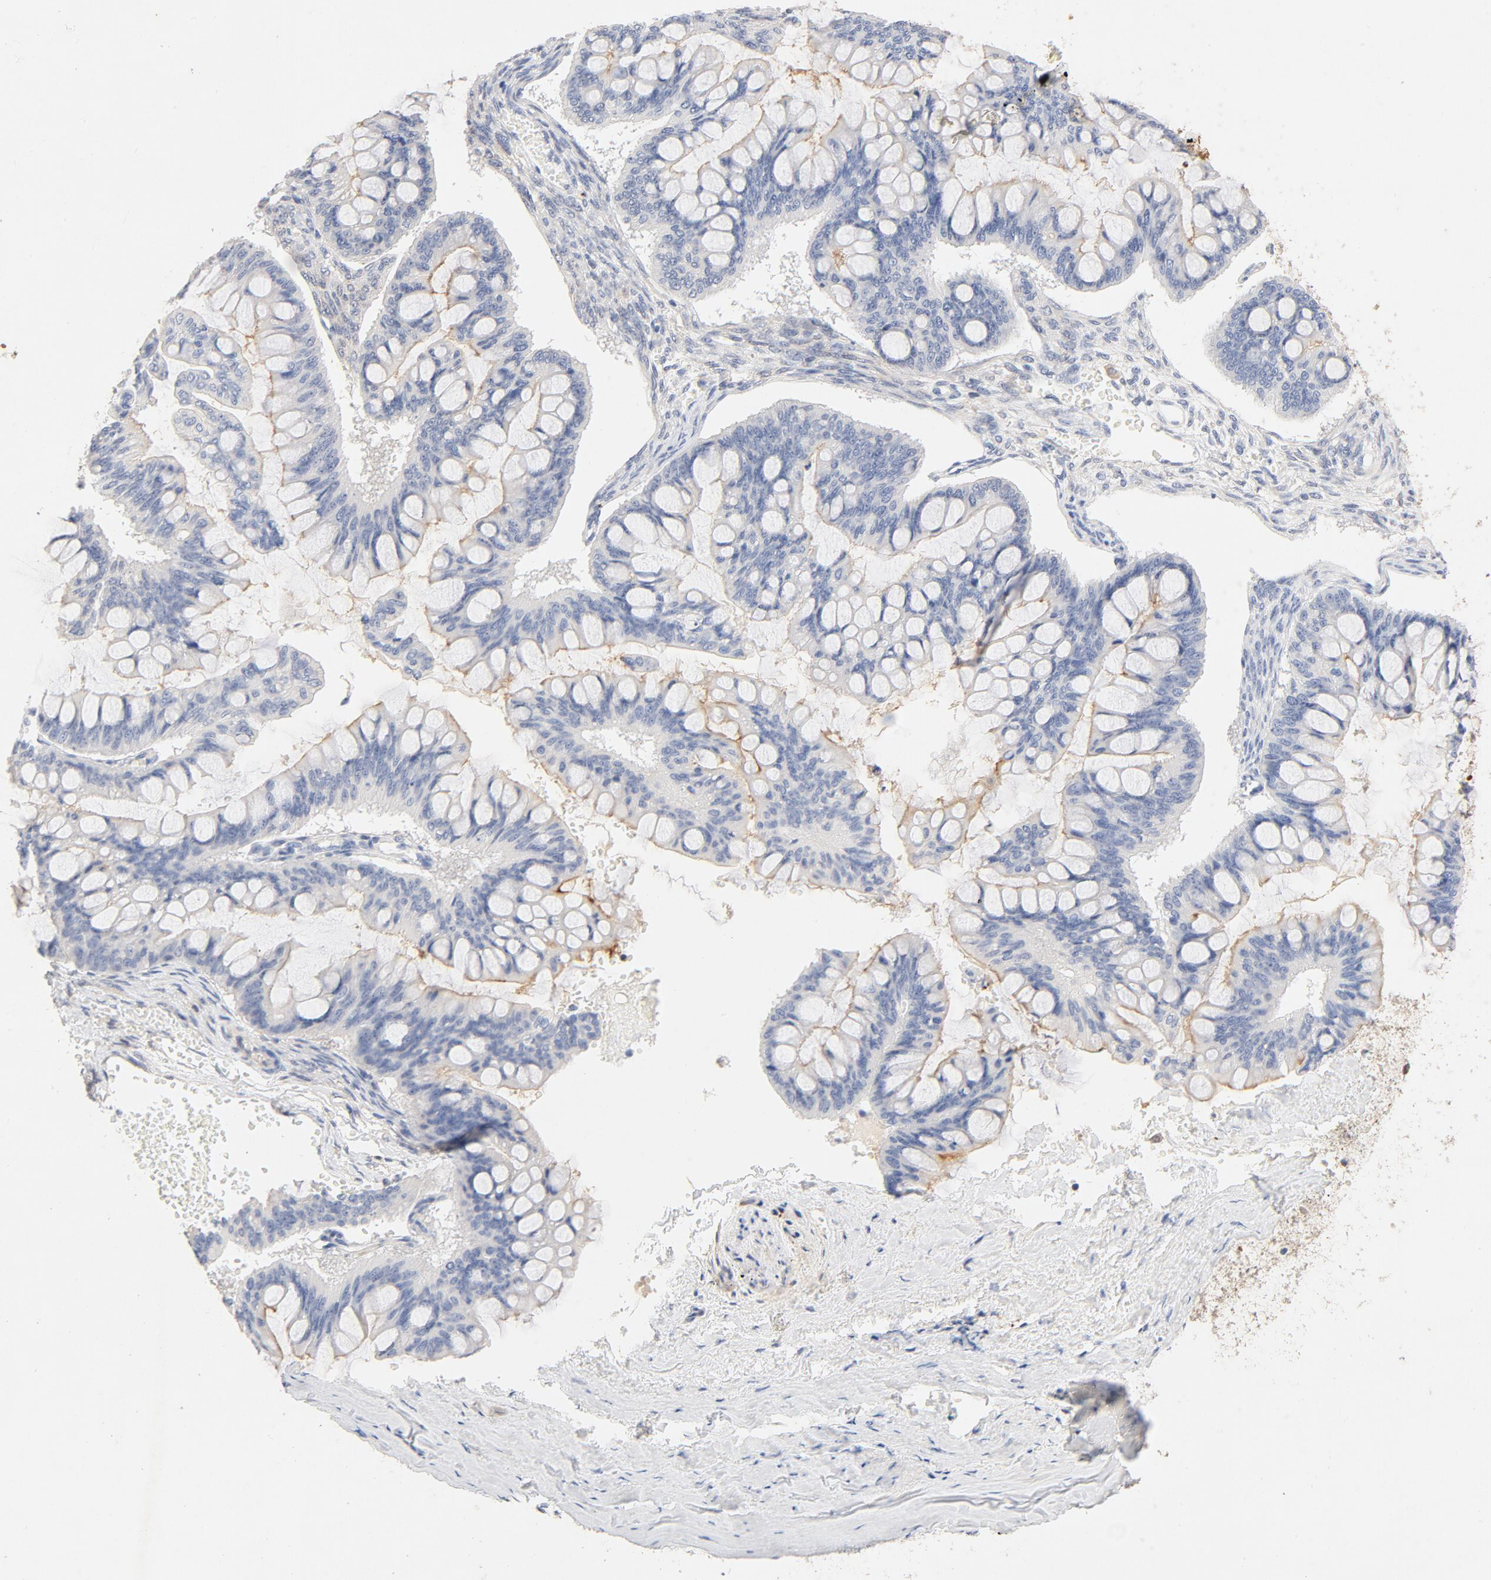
{"staining": {"intensity": "moderate", "quantity": "25%-75%", "location": "cytoplasmic/membranous"}, "tissue": "ovarian cancer", "cell_type": "Tumor cells", "image_type": "cancer", "snomed": [{"axis": "morphology", "description": "Cystadenocarcinoma, mucinous, NOS"}, {"axis": "topography", "description": "Ovary"}], "caption": "Ovarian cancer (mucinous cystadenocarcinoma) stained with IHC exhibits moderate cytoplasmic/membranous staining in about 25%-75% of tumor cells. The protein of interest is stained brown, and the nuclei are stained in blue (DAB (3,3'-diaminobenzidine) IHC with brightfield microscopy, high magnification).", "gene": "STAT1", "patient": {"sex": "female", "age": 73}}